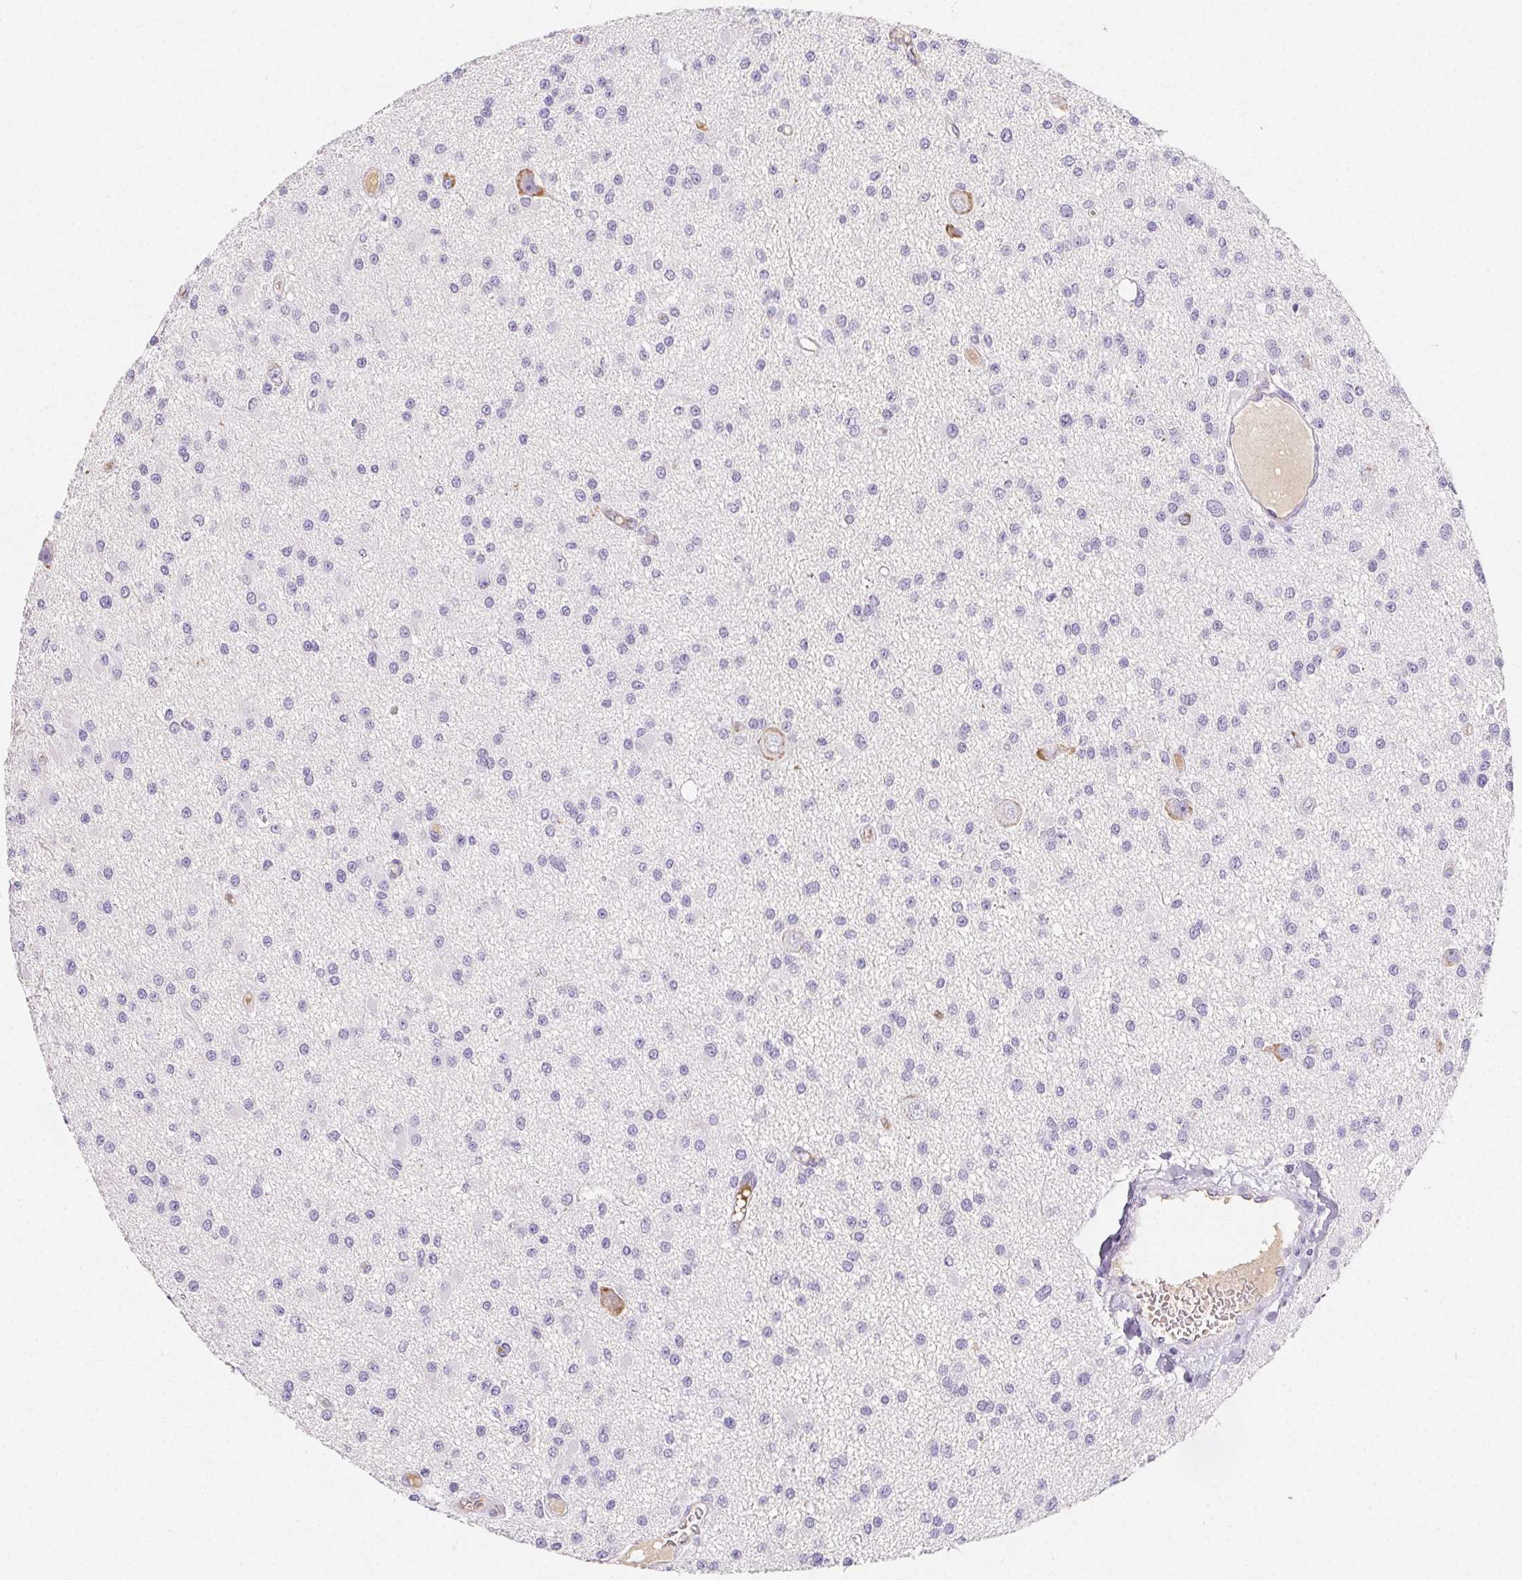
{"staining": {"intensity": "negative", "quantity": "none", "location": "none"}, "tissue": "glioma", "cell_type": "Tumor cells", "image_type": "cancer", "snomed": [{"axis": "morphology", "description": "Glioma, malignant, High grade"}, {"axis": "topography", "description": "Brain"}], "caption": "Protein analysis of glioma reveals no significant staining in tumor cells.", "gene": "ITIH2", "patient": {"sex": "male", "age": 54}}